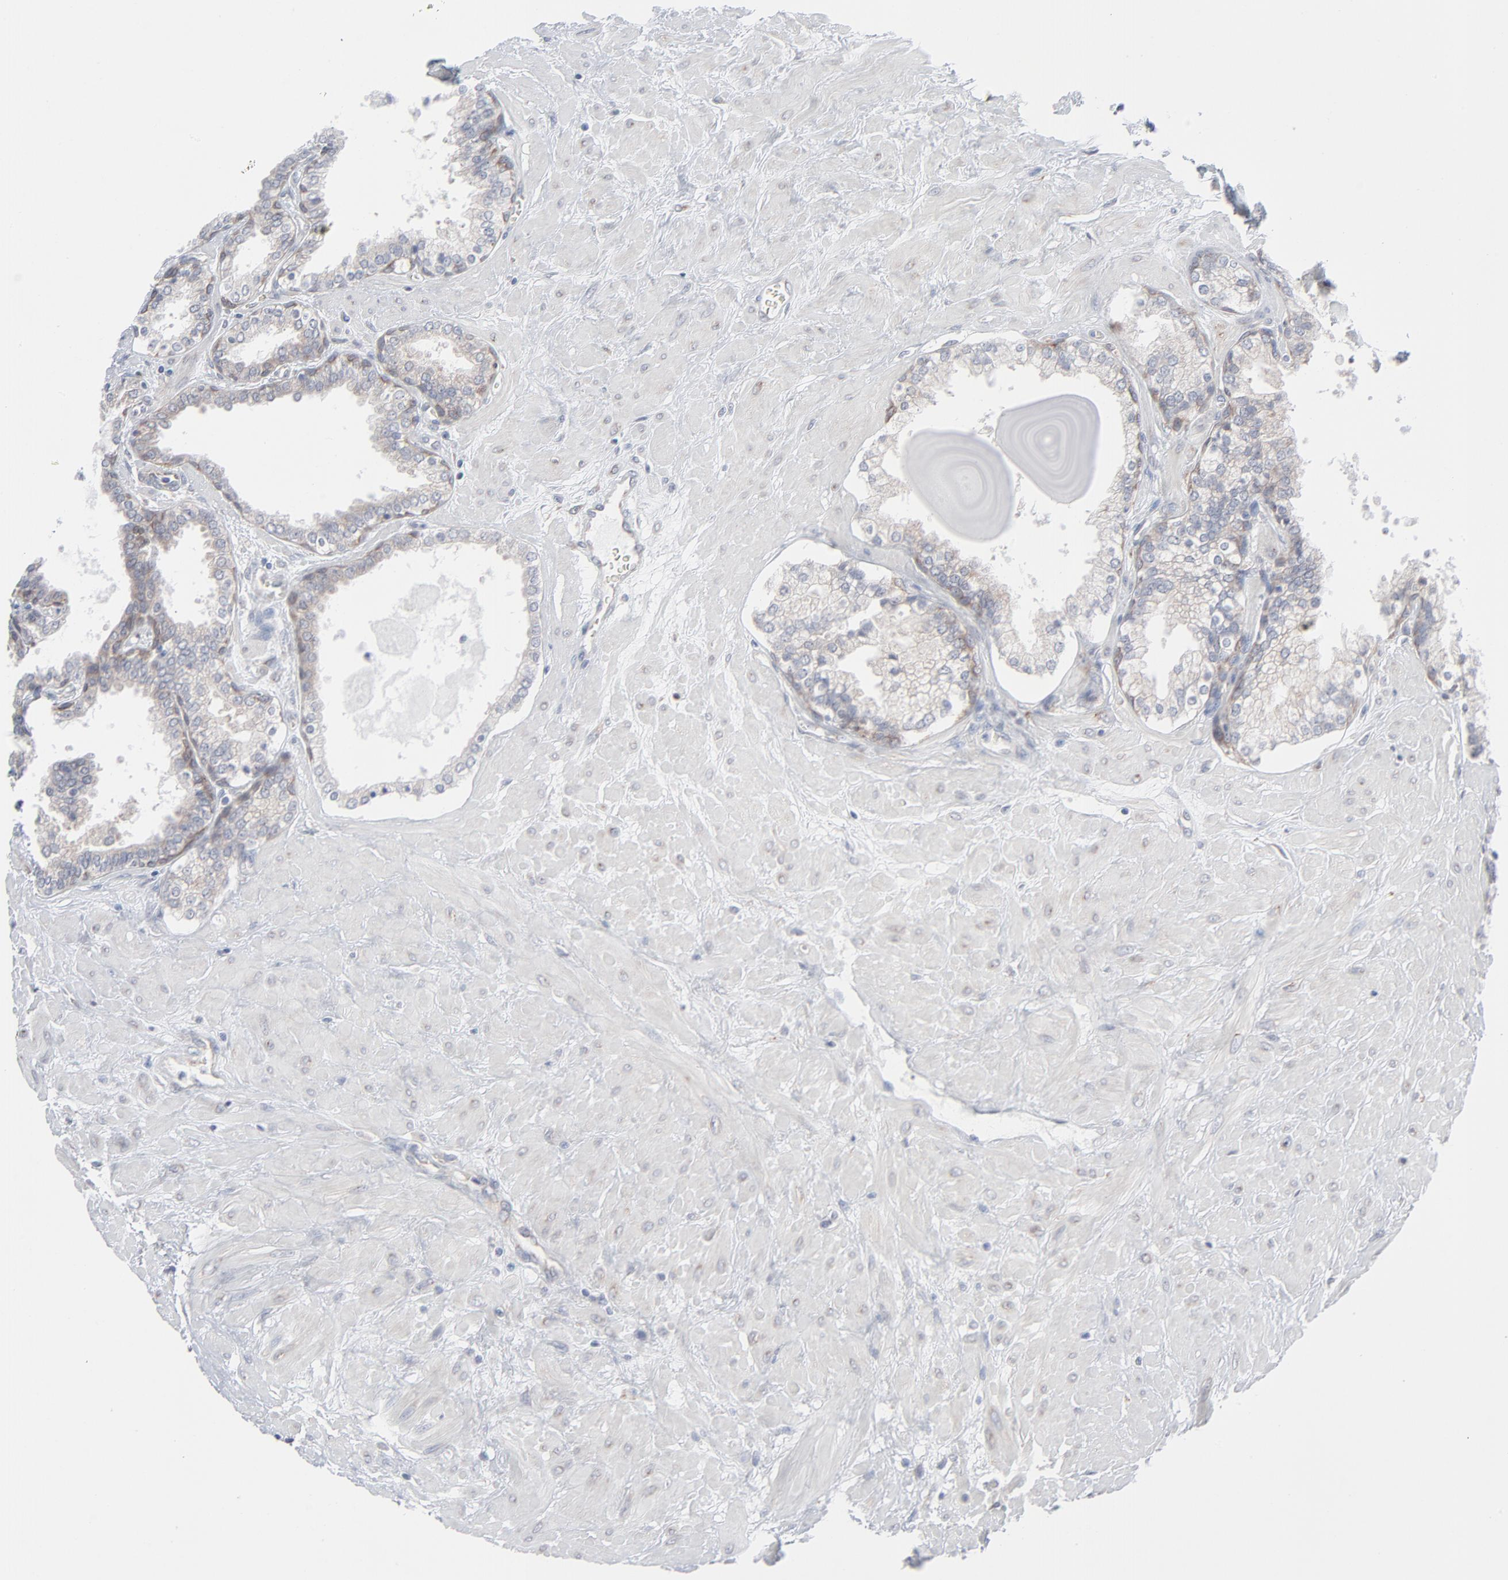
{"staining": {"intensity": "weak", "quantity": "25%-75%", "location": "cytoplasmic/membranous"}, "tissue": "prostate", "cell_type": "Glandular cells", "image_type": "normal", "snomed": [{"axis": "morphology", "description": "Normal tissue, NOS"}, {"axis": "topography", "description": "Prostate"}], "caption": "This histopathology image displays IHC staining of normal prostate, with low weak cytoplasmic/membranous expression in approximately 25%-75% of glandular cells.", "gene": "KDSR", "patient": {"sex": "male", "age": 51}}